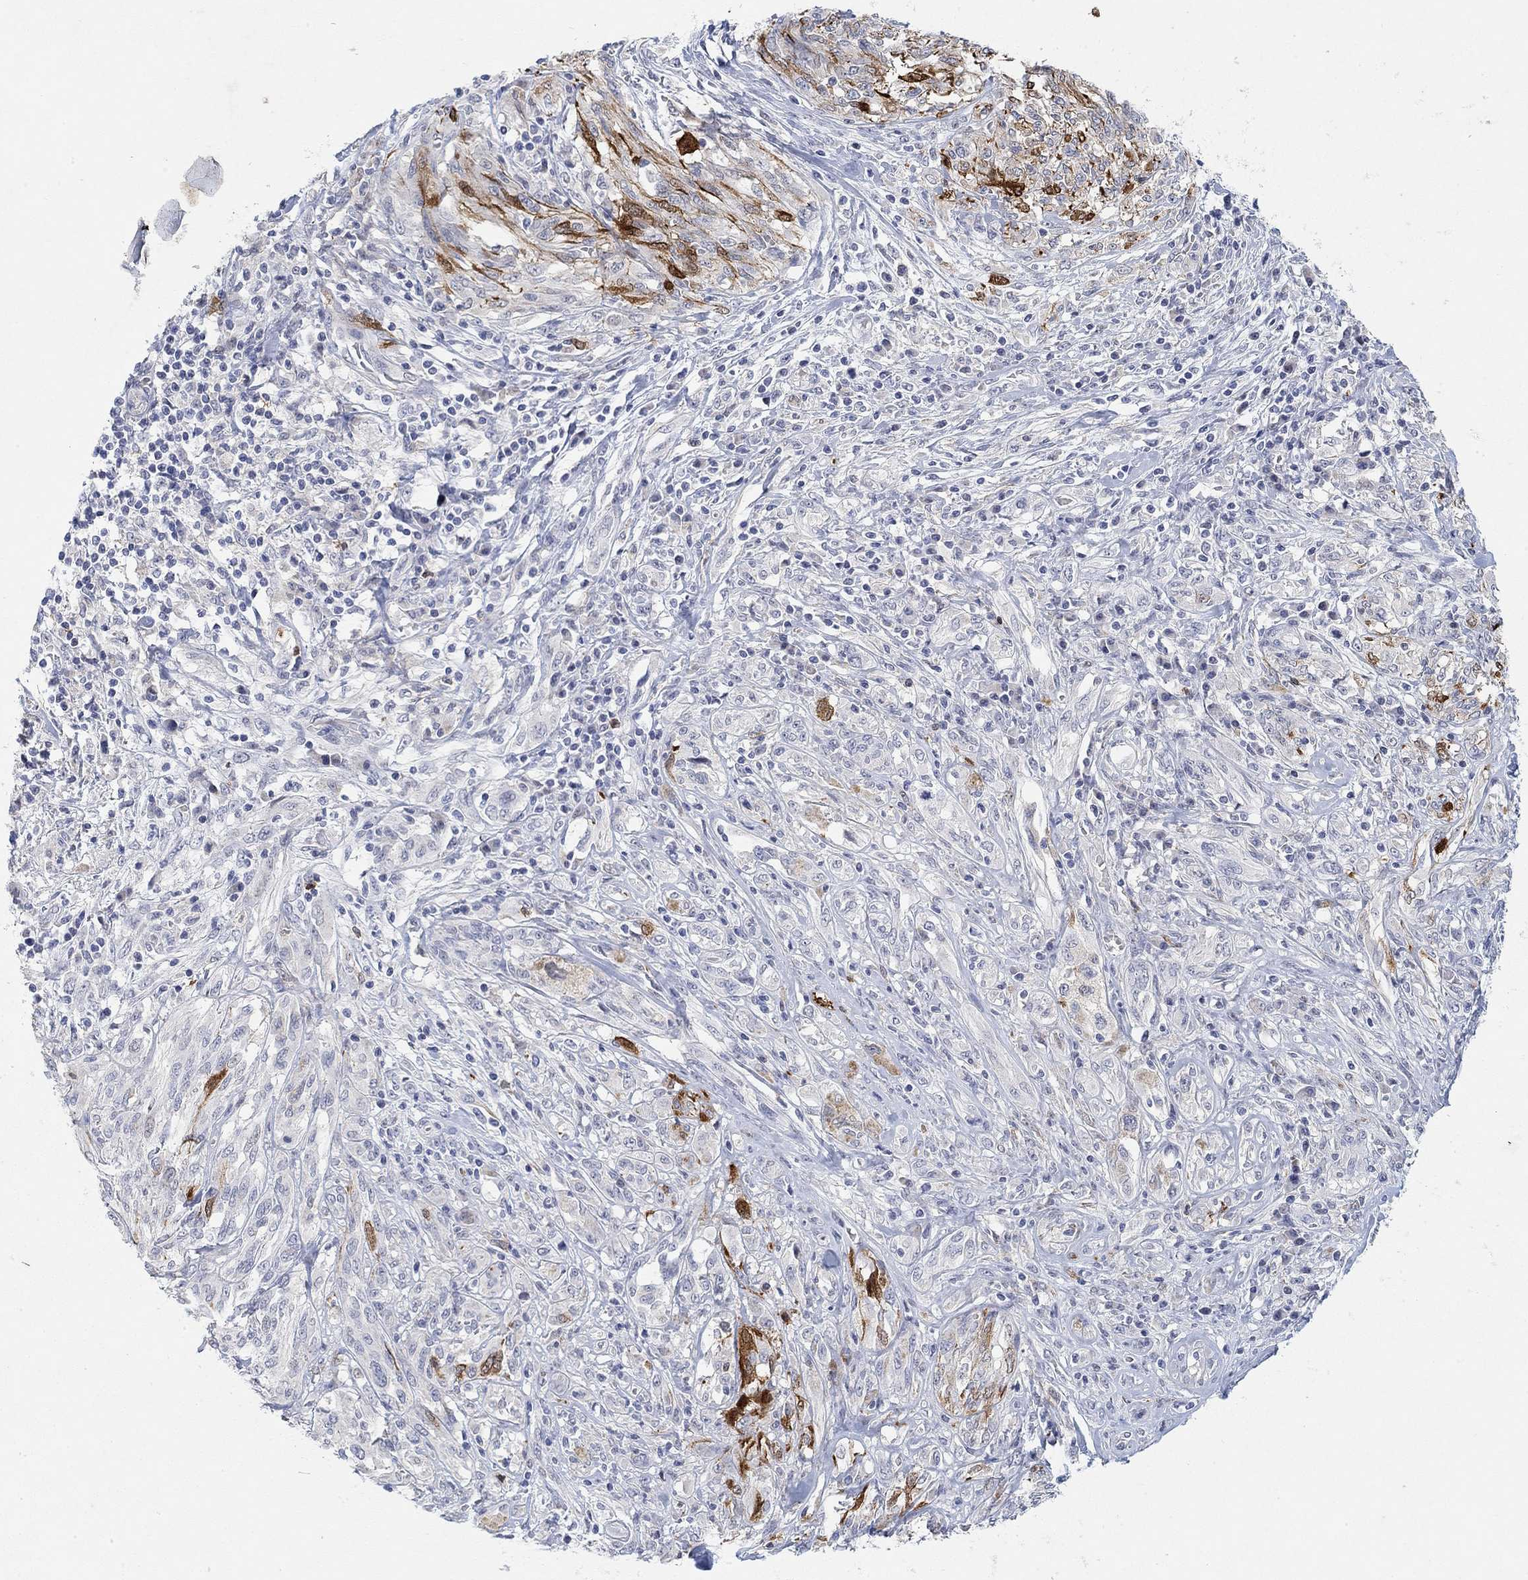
{"staining": {"intensity": "negative", "quantity": "none", "location": "none"}, "tissue": "melanoma", "cell_type": "Tumor cells", "image_type": "cancer", "snomed": [{"axis": "morphology", "description": "Malignant melanoma, NOS"}, {"axis": "topography", "description": "Skin"}], "caption": "There is no significant staining in tumor cells of melanoma.", "gene": "VAT1L", "patient": {"sex": "female", "age": 91}}